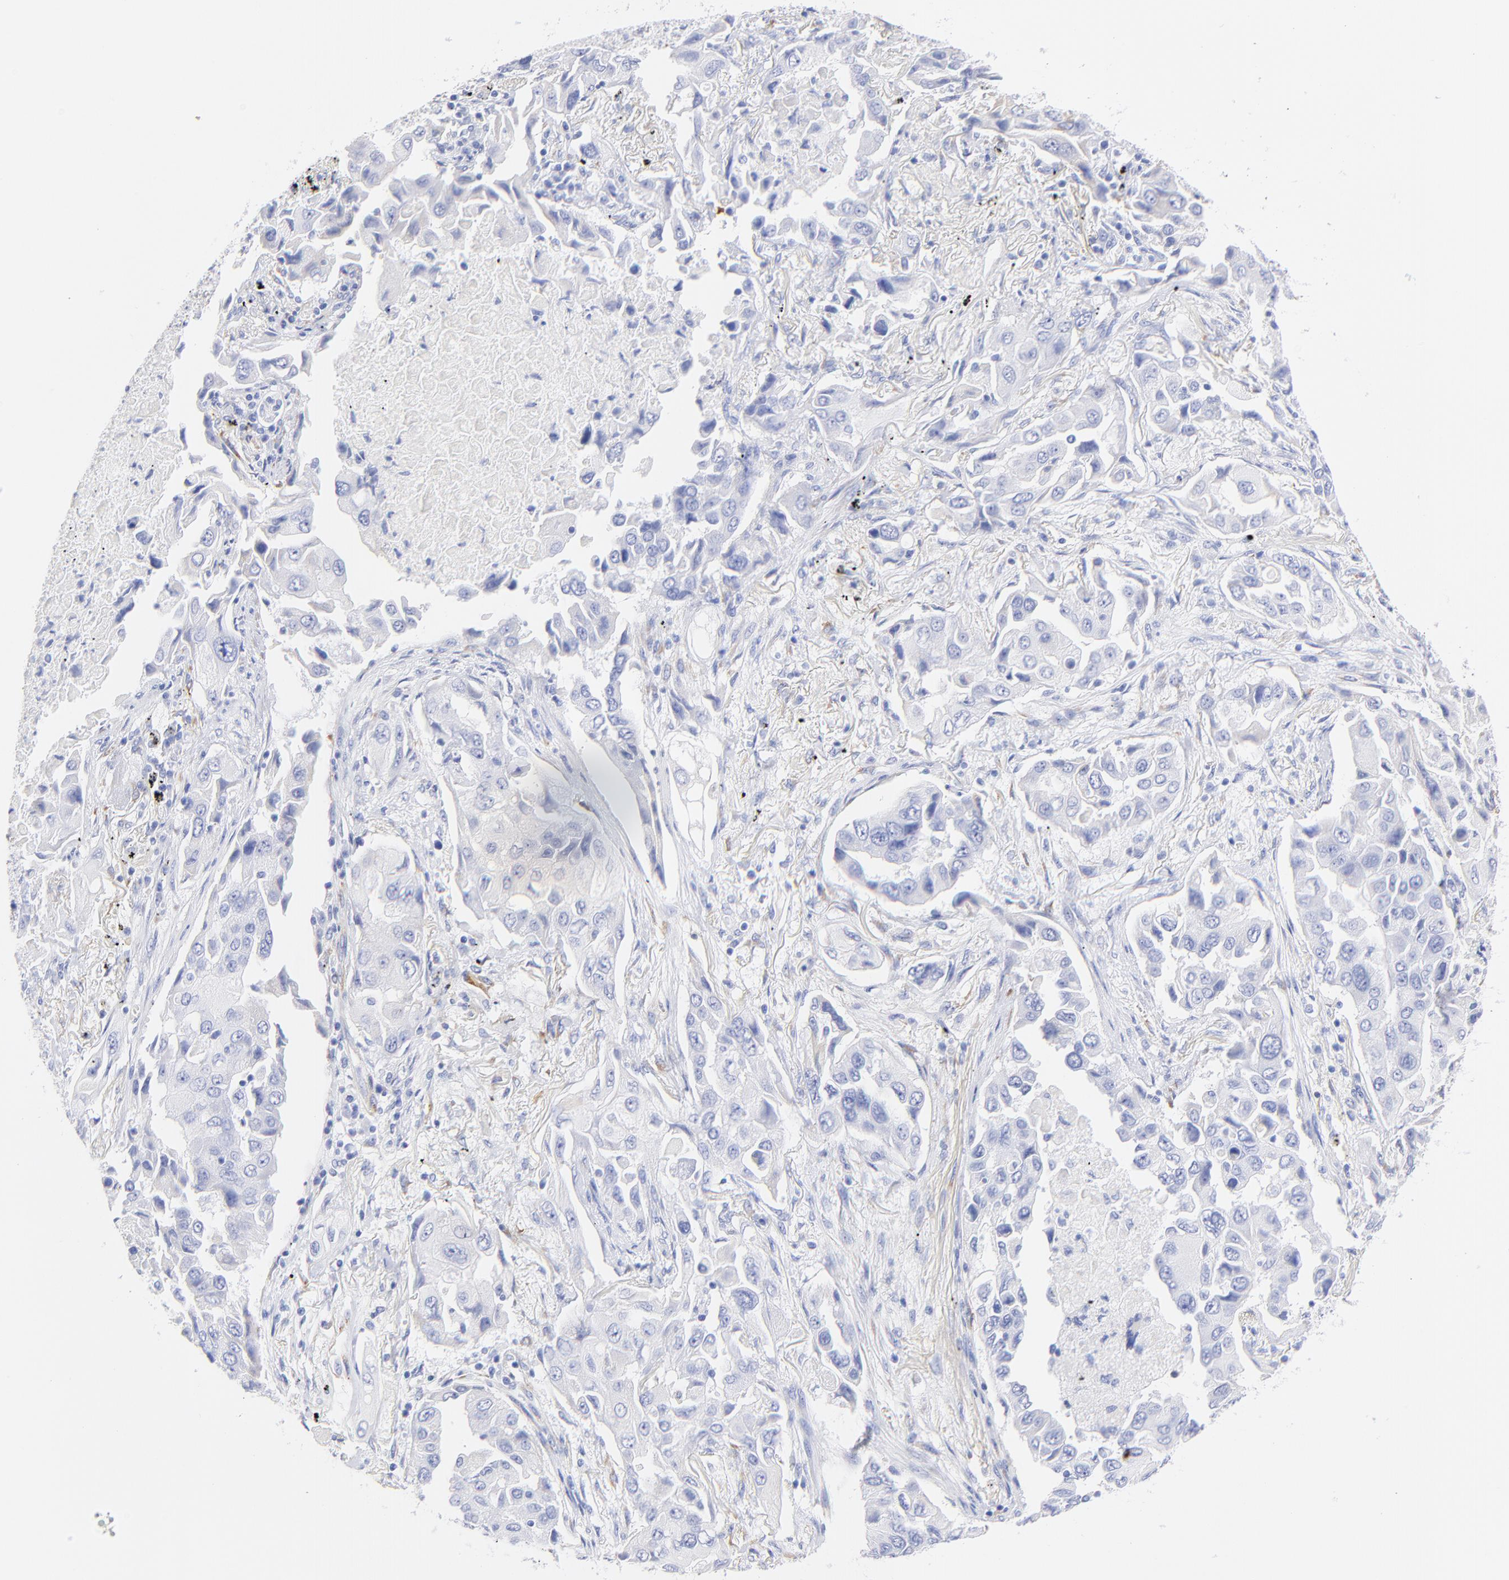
{"staining": {"intensity": "negative", "quantity": "none", "location": "none"}, "tissue": "lung cancer", "cell_type": "Tumor cells", "image_type": "cancer", "snomed": [{"axis": "morphology", "description": "Adenocarcinoma, NOS"}, {"axis": "topography", "description": "Lung"}], "caption": "The image reveals no significant staining in tumor cells of lung cancer.", "gene": "C1QTNF6", "patient": {"sex": "female", "age": 65}}